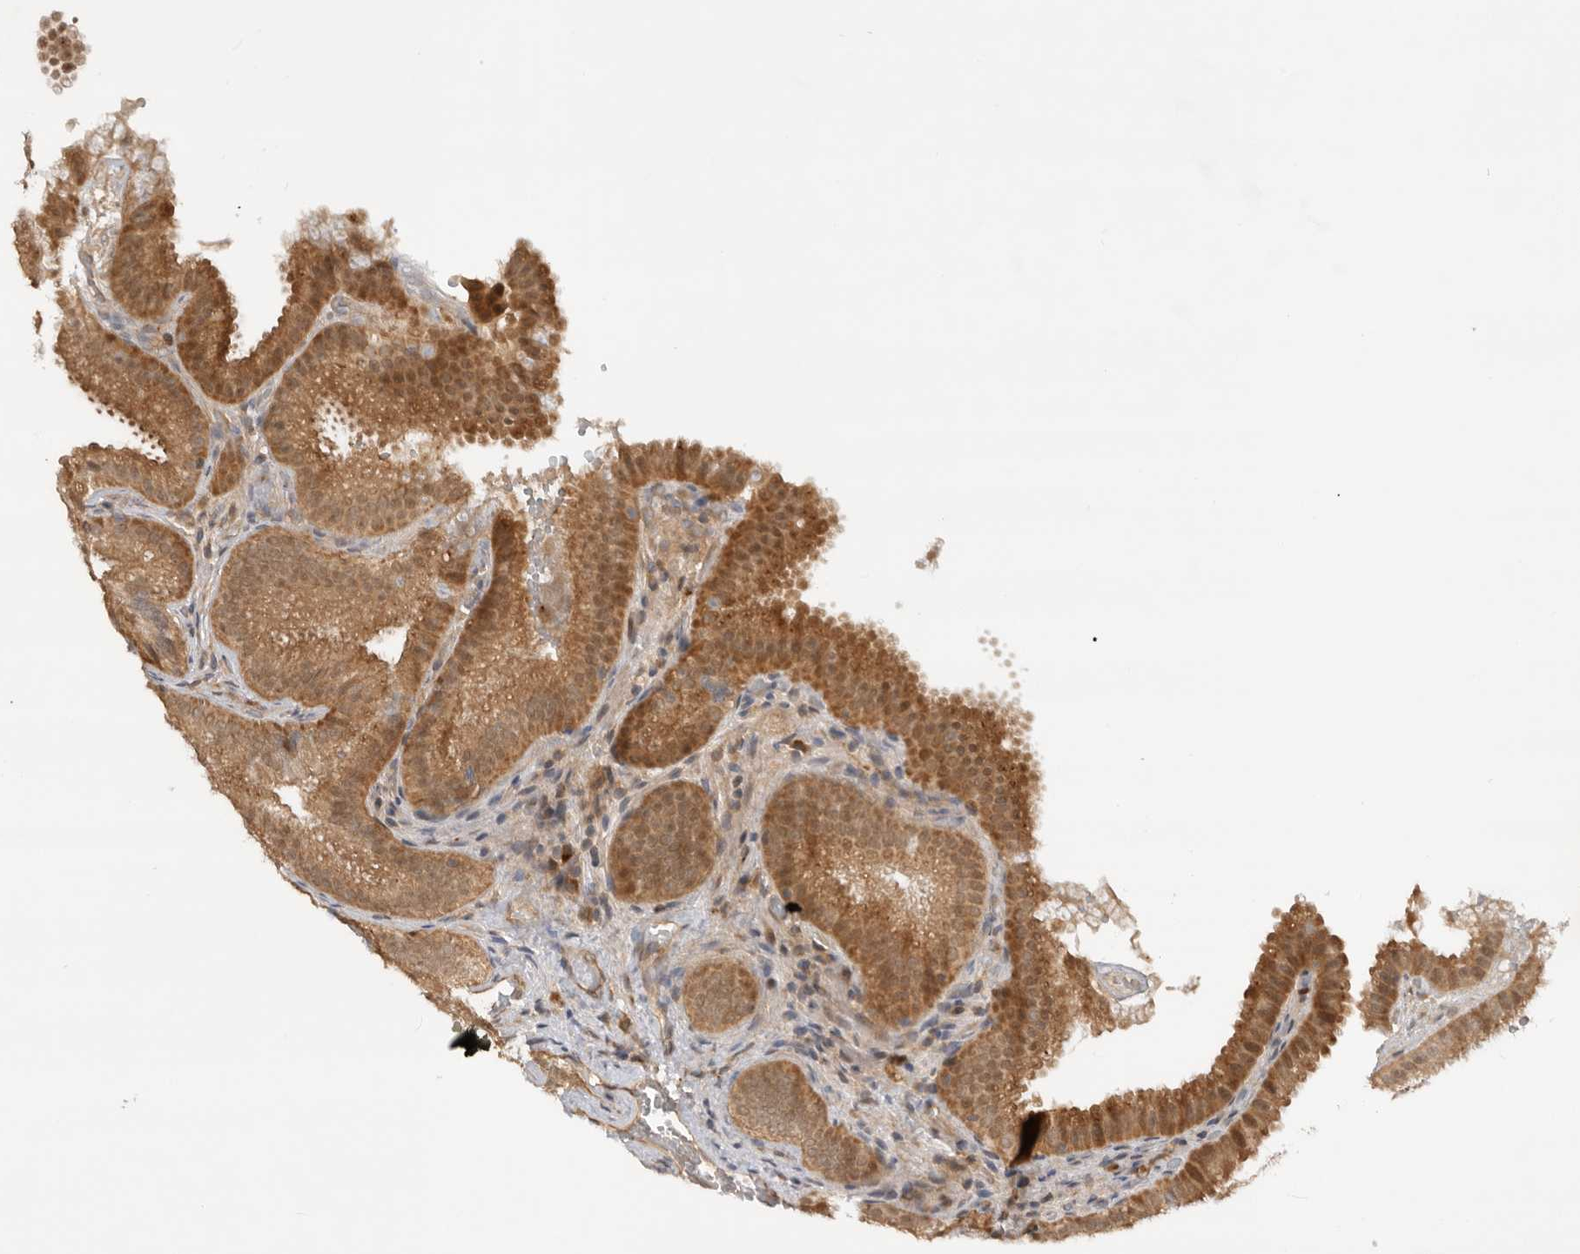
{"staining": {"intensity": "moderate", "quantity": ">75%", "location": "cytoplasmic/membranous"}, "tissue": "gallbladder", "cell_type": "Glandular cells", "image_type": "normal", "snomed": [{"axis": "morphology", "description": "Normal tissue, NOS"}, {"axis": "topography", "description": "Gallbladder"}], "caption": "IHC of benign human gallbladder demonstrates medium levels of moderate cytoplasmic/membranous staining in about >75% of glandular cells.", "gene": "DCAF8", "patient": {"sex": "female", "age": 30}}